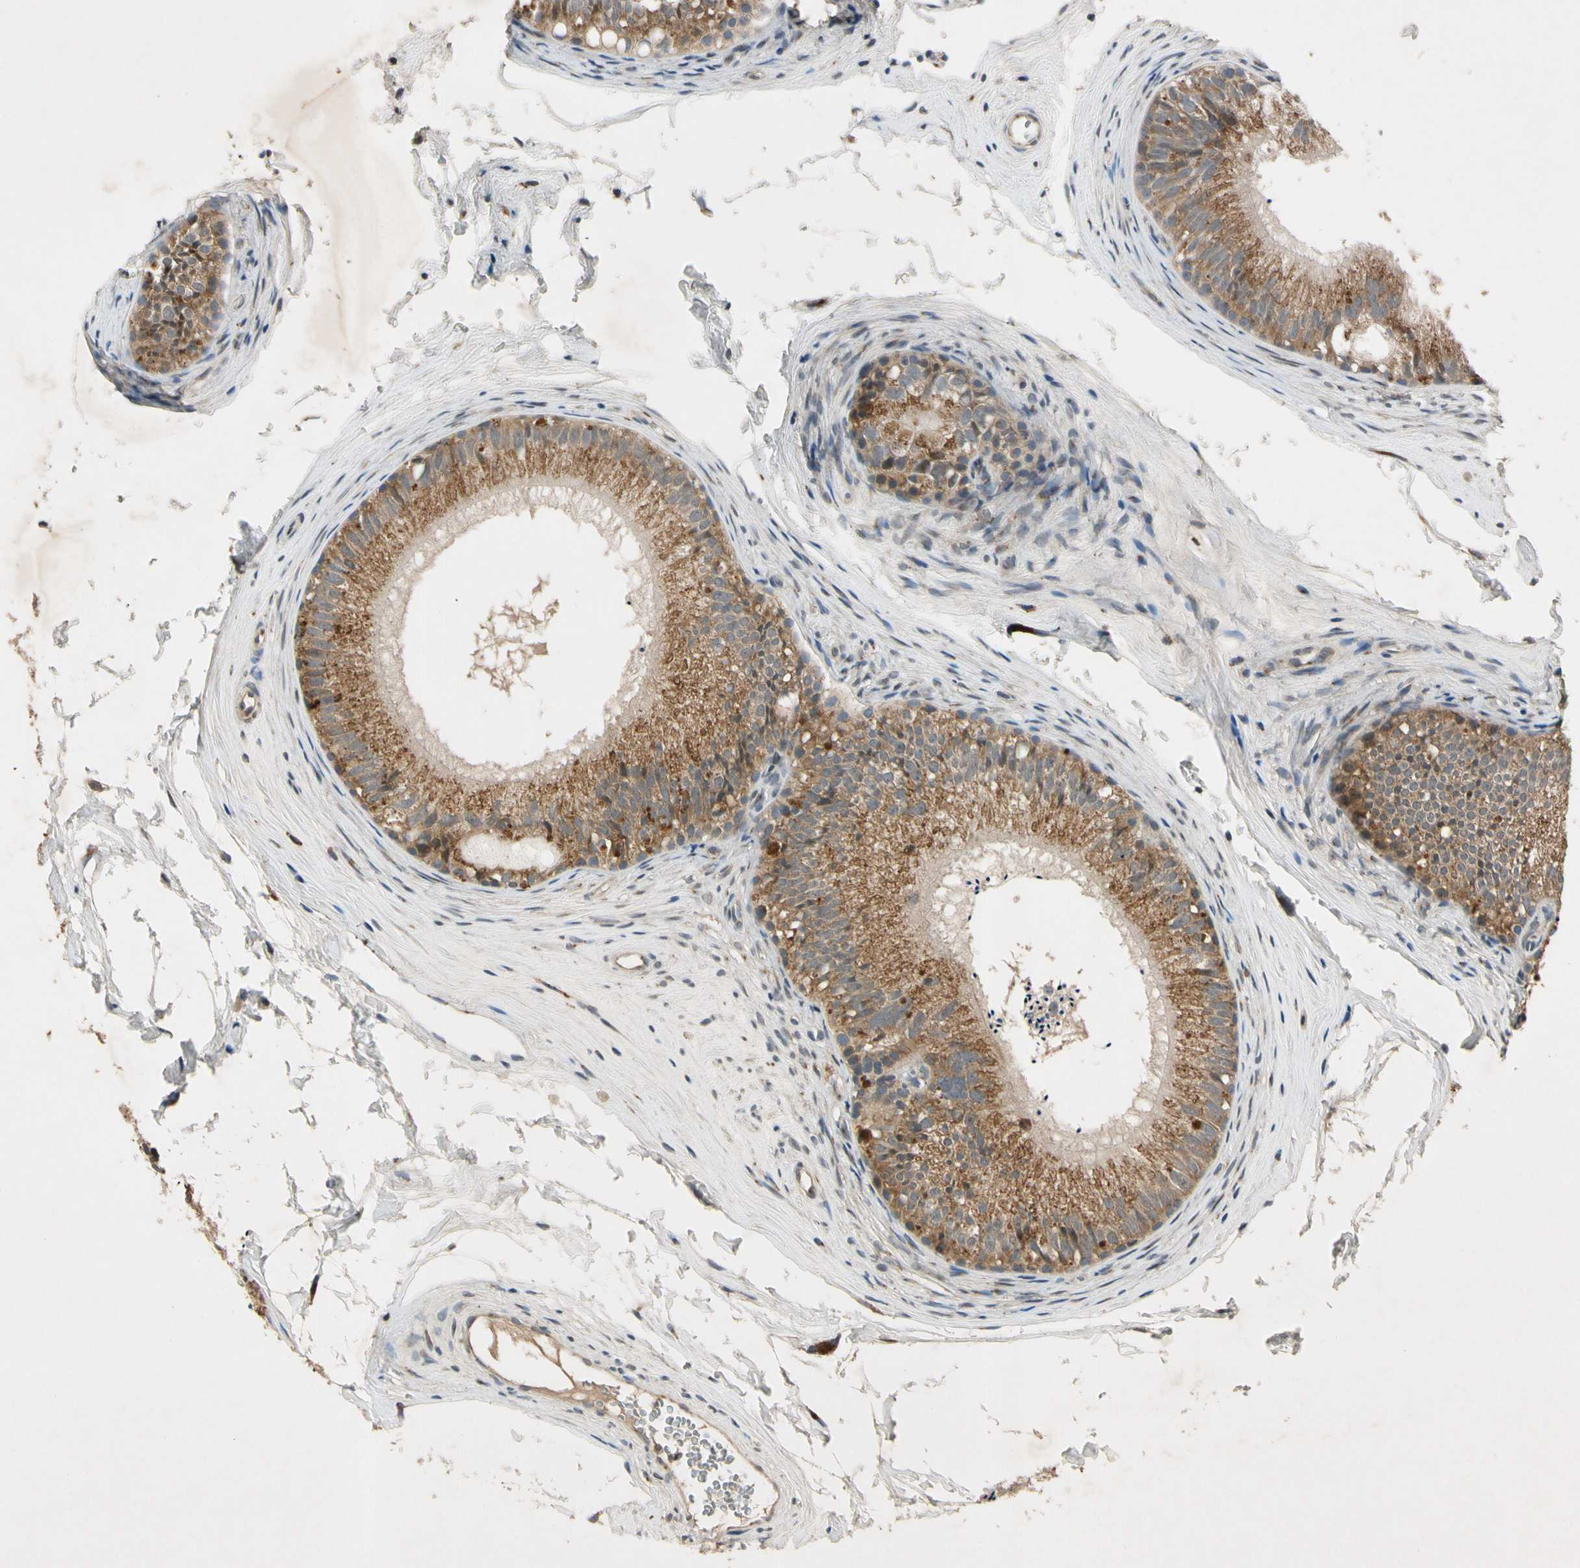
{"staining": {"intensity": "strong", "quantity": ">75%", "location": "cytoplasmic/membranous"}, "tissue": "epididymis", "cell_type": "Glandular cells", "image_type": "normal", "snomed": [{"axis": "morphology", "description": "Normal tissue, NOS"}, {"axis": "topography", "description": "Epididymis"}], "caption": "An IHC photomicrograph of normal tissue is shown. Protein staining in brown labels strong cytoplasmic/membranous positivity in epididymis within glandular cells. The staining was performed using DAB (3,3'-diaminobenzidine), with brown indicating positive protein expression. Nuclei are stained blue with hematoxylin.", "gene": "RPS6KB2", "patient": {"sex": "male", "age": 56}}